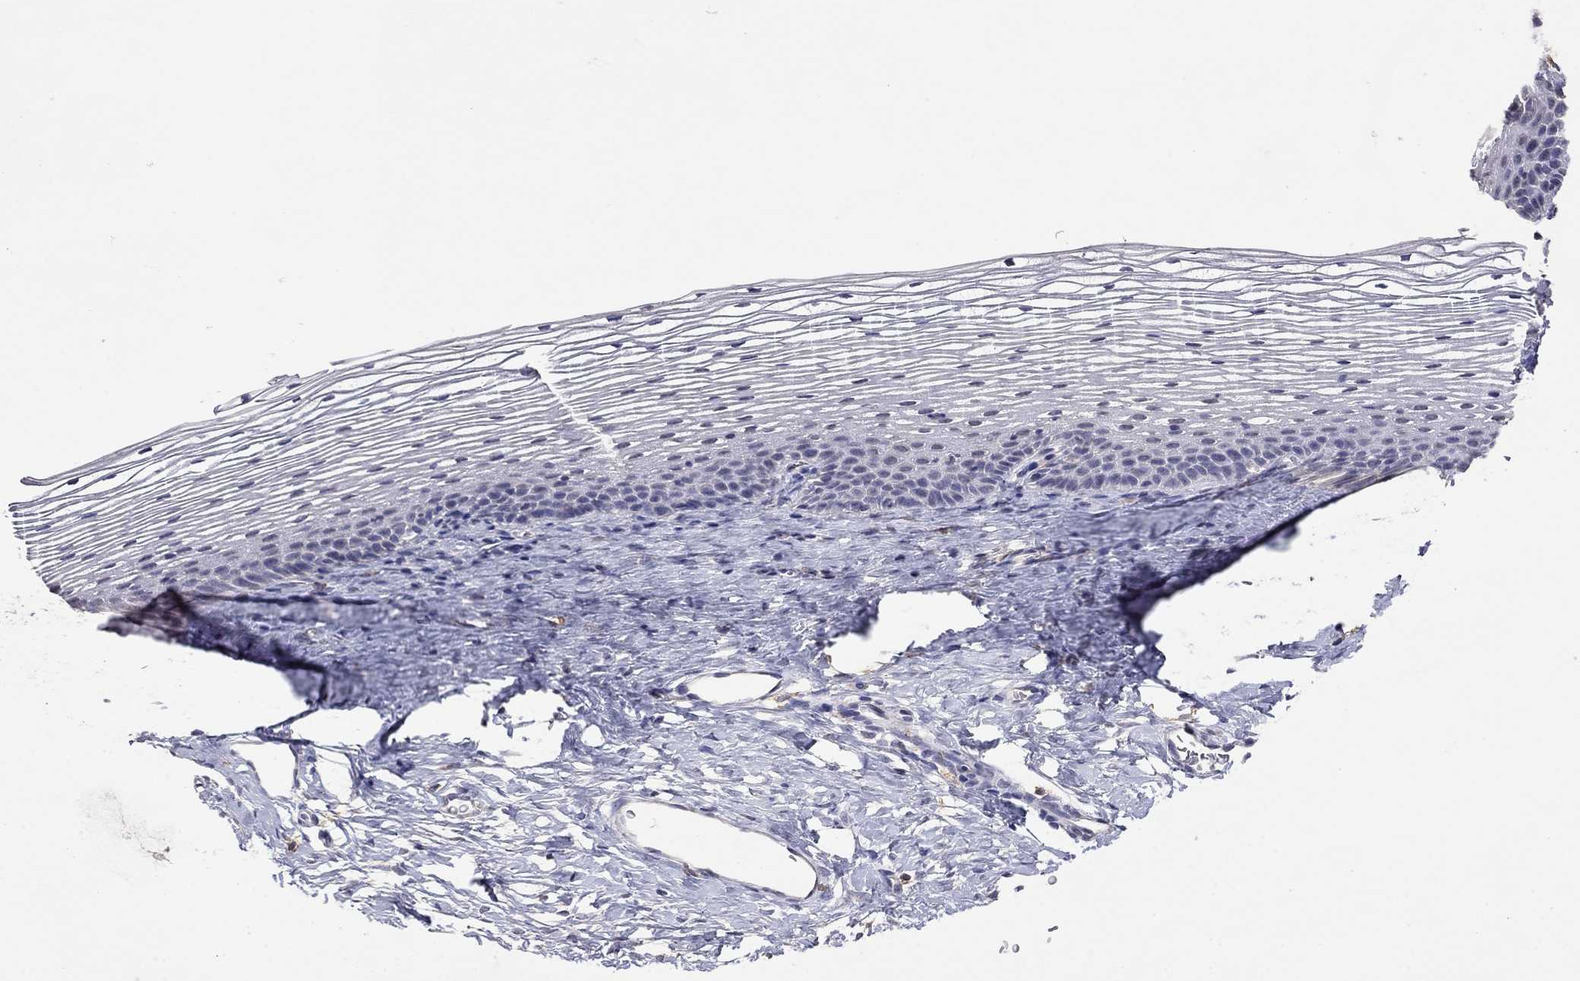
{"staining": {"intensity": "negative", "quantity": "none", "location": "none"}, "tissue": "cervix", "cell_type": "Glandular cells", "image_type": "normal", "snomed": [{"axis": "morphology", "description": "Normal tissue, NOS"}, {"axis": "topography", "description": "Cervix"}], "caption": "Glandular cells show no significant staining in normal cervix.", "gene": "WNK3", "patient": {"sex": "female", "age": 39}}